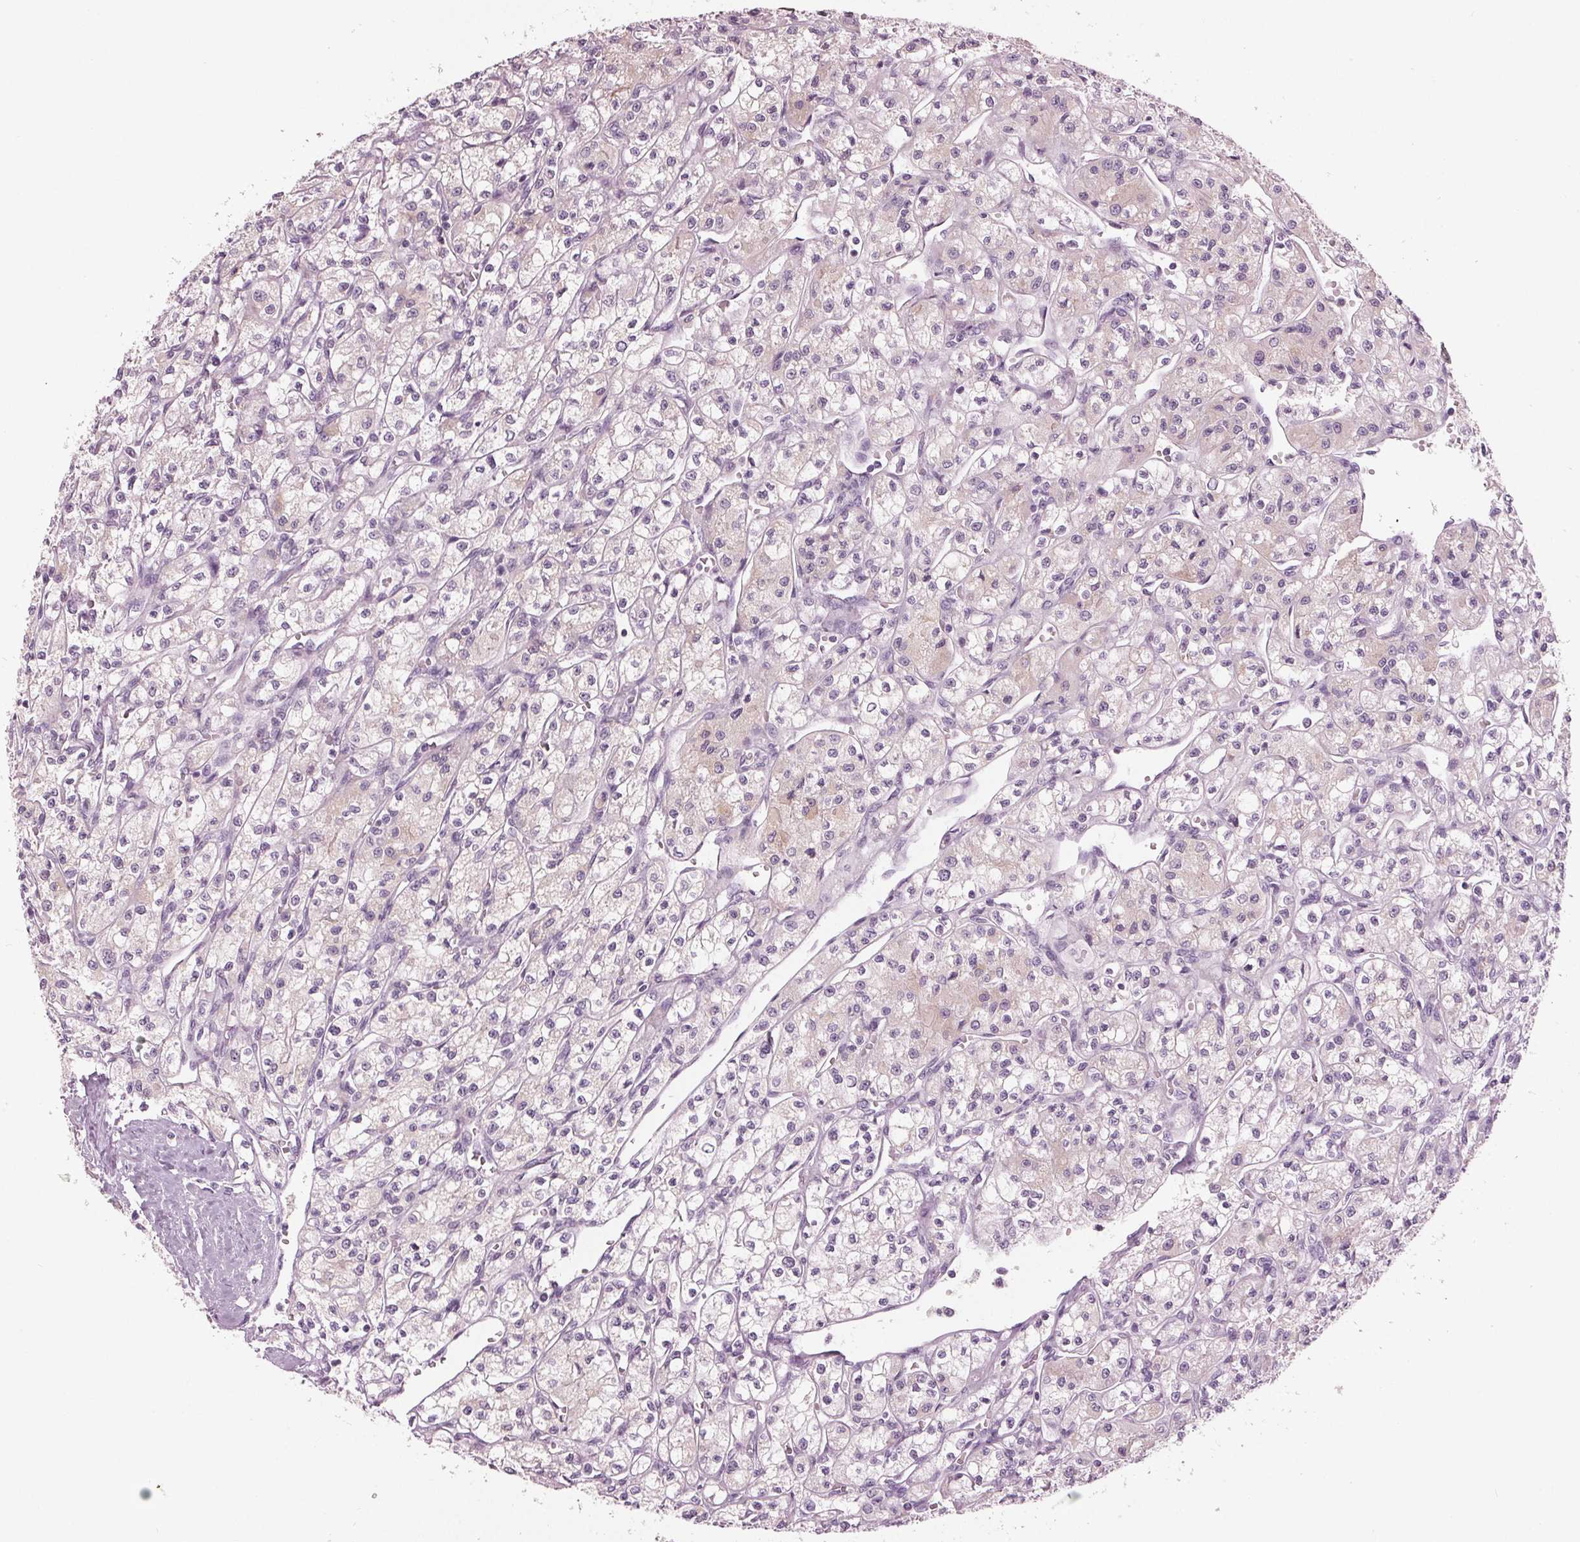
{"staining": {"intensity": "negative", "quantity": "none", "location": "none"}, "tissue": "renal cancer", "cell_type": "Tumor cells", "image_type": "cancer", "snomed": [{"axis": "morphology", "description": "Adenocarcinoma, NOS"}, {"axis": "topography", "description": "Kidney"}], "caption": "The micrograph demonstrates no staining of tumor cells in renal cancer. (Immunohistochemistry, brightfield microscopy, high magnification).", "gene": "PRAP1", "patient": {"sex": "female", "age": 70}}